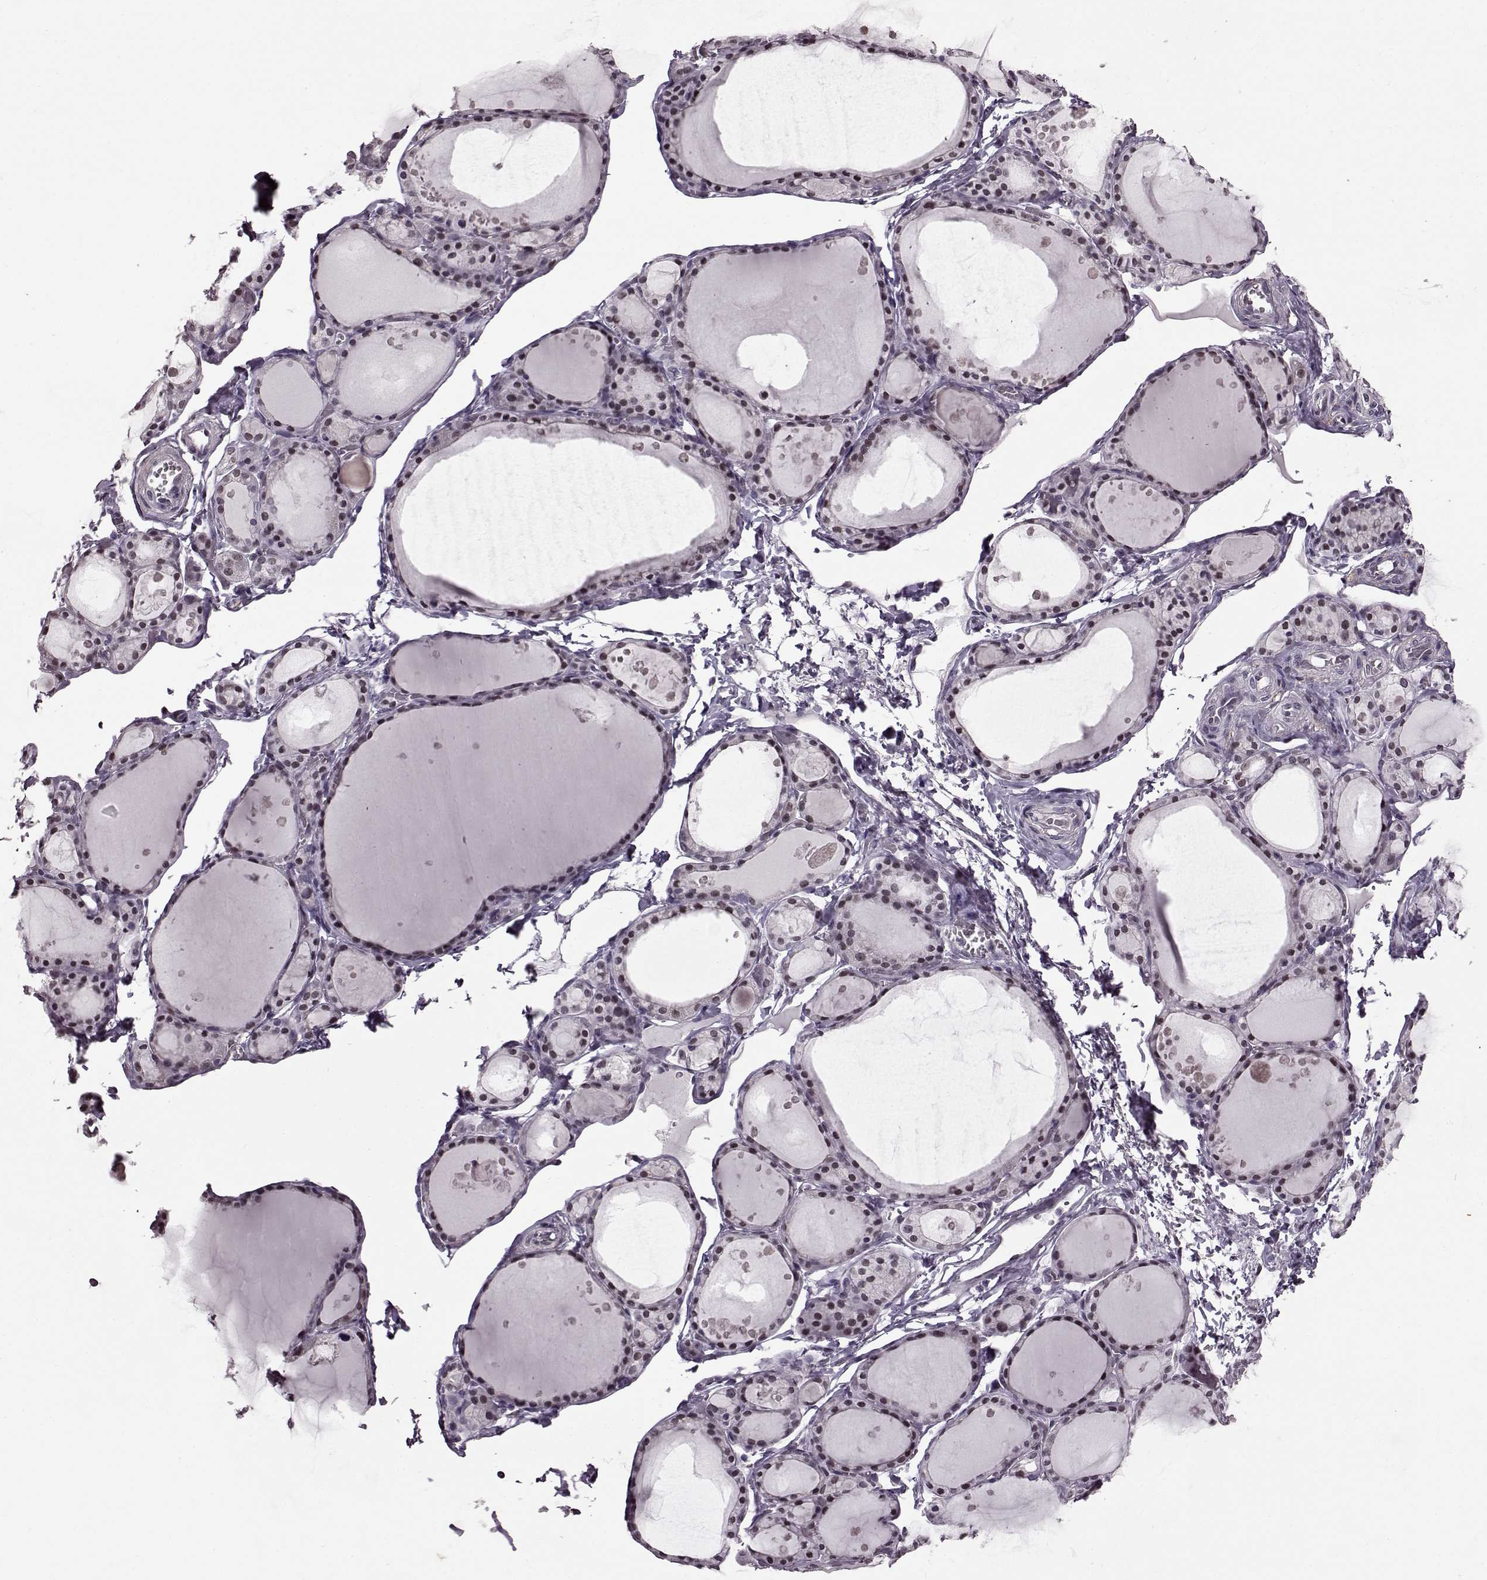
{"staining": {"intensity": "negative", "quantity": "none", "location": "none"}, "tissue": "thyroid gland", "cell_type": "Glandular cells", "image_type": "normal", "snomed": [{"axis": "morphology", "description": "Normal tissue, NOS"}, {"axis": "topography", "description": "Thyroid gland"}], "caption": "The micrograph shows no significant positivity in glandular cells of thyroid gland. (Stains: DAB IHC with hematoxylin counter stain, Microscopy: brightfield microscopy at high magnification).", "gene": "STX1A", "patient": {"sex": "male", "age": 68}}